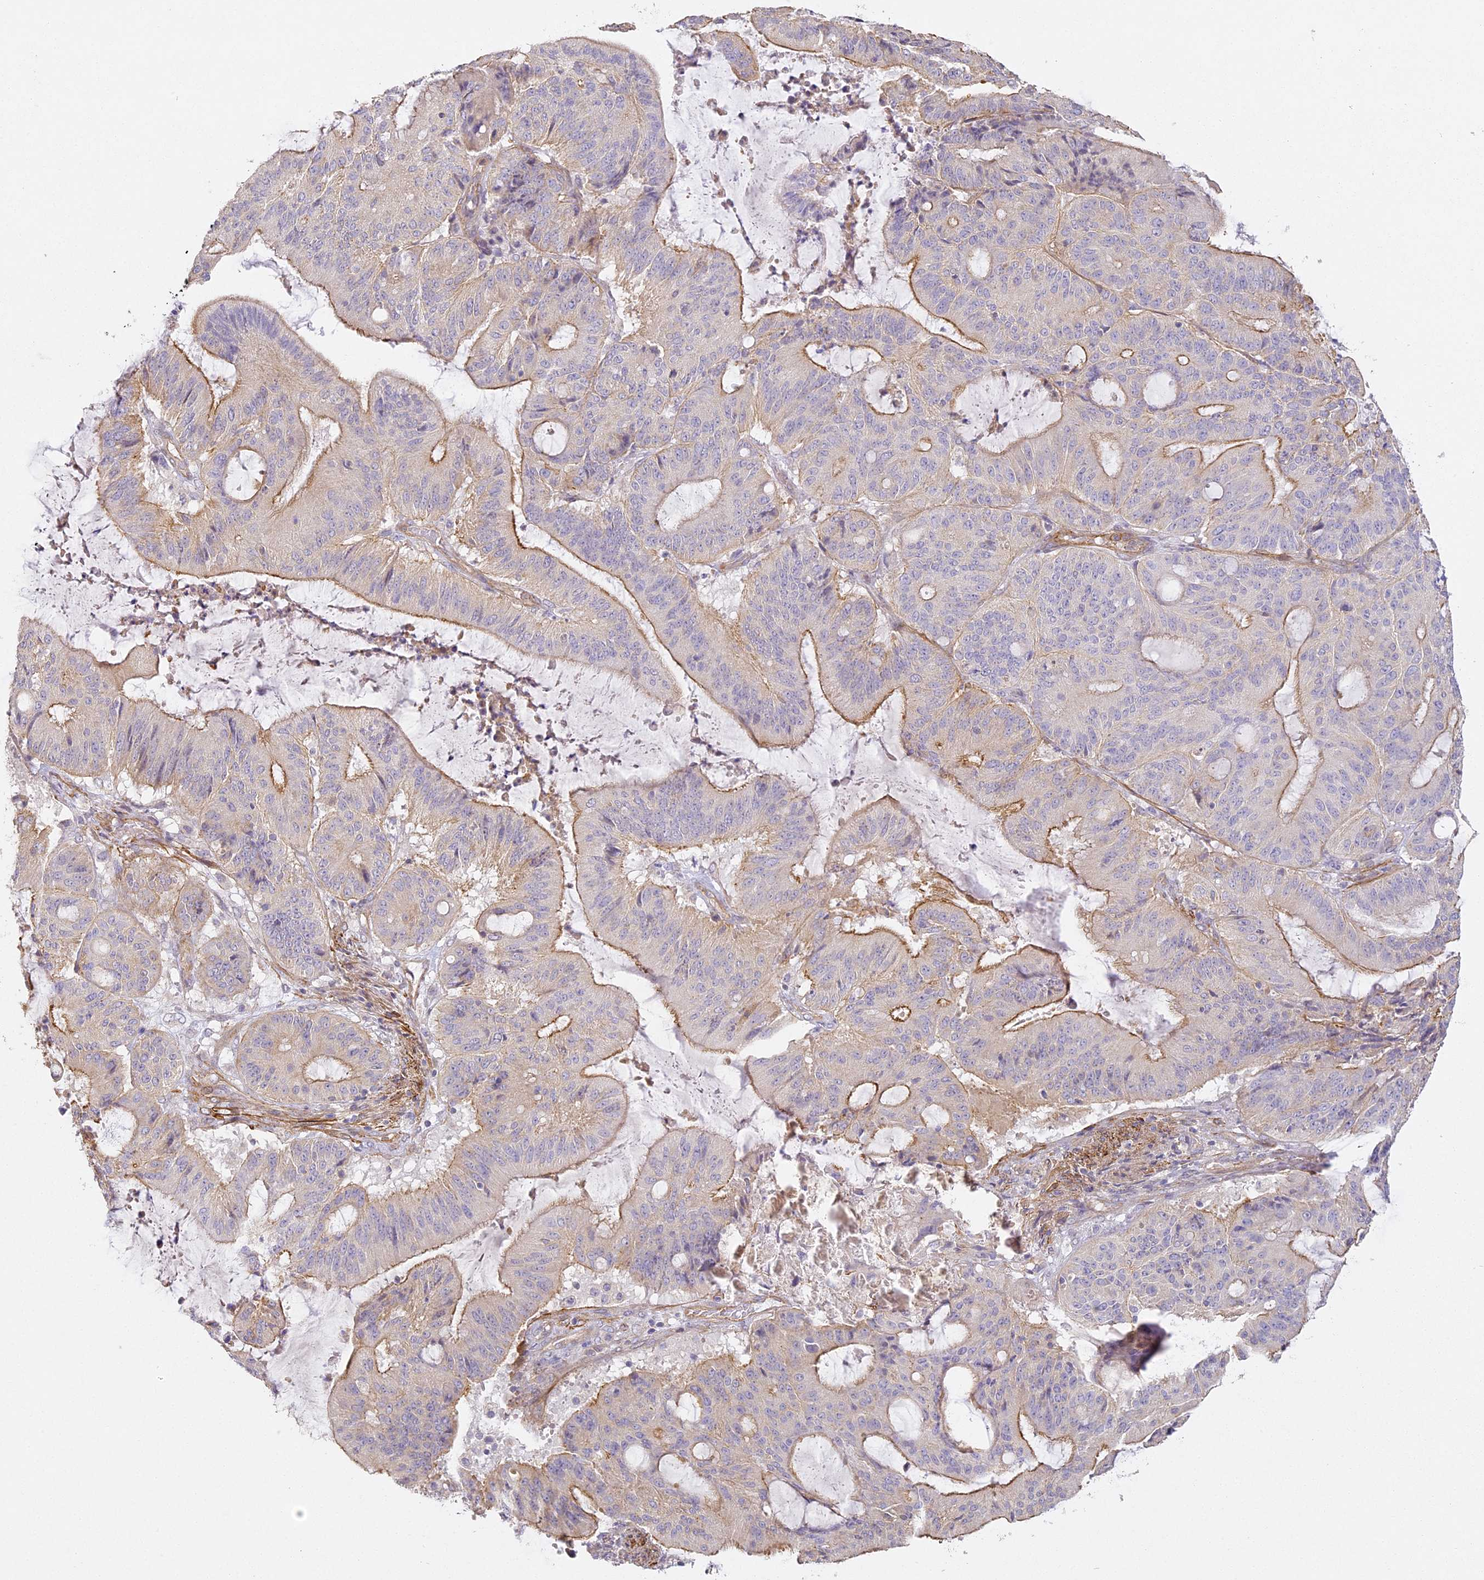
{"staining": {"intensity": "moderate", "quantity": "<25%", "location": "cytoplasmic/membranous"}, "tissue": "liver cancer", "cell_type": "Tumor cells", "image_type": "cancer", "snomed": [{"axis": "morphology", "description": "Normal tissue, NOS"}, {"axis": "morphology", "description": "Cholangiocarcinoma"}, {"axis": "topography", "description": "Liver"}, {"axis": "topography", "description": "Peripheral nerve tissue"}], "caption": "Tumor cells demonstrate moderate cytoplasmic/membranous staining in about <25% of cells in cholangiocarcinoma (liver).", "gene": "MED28", "patient": {"sex": "female", "age": 73}}